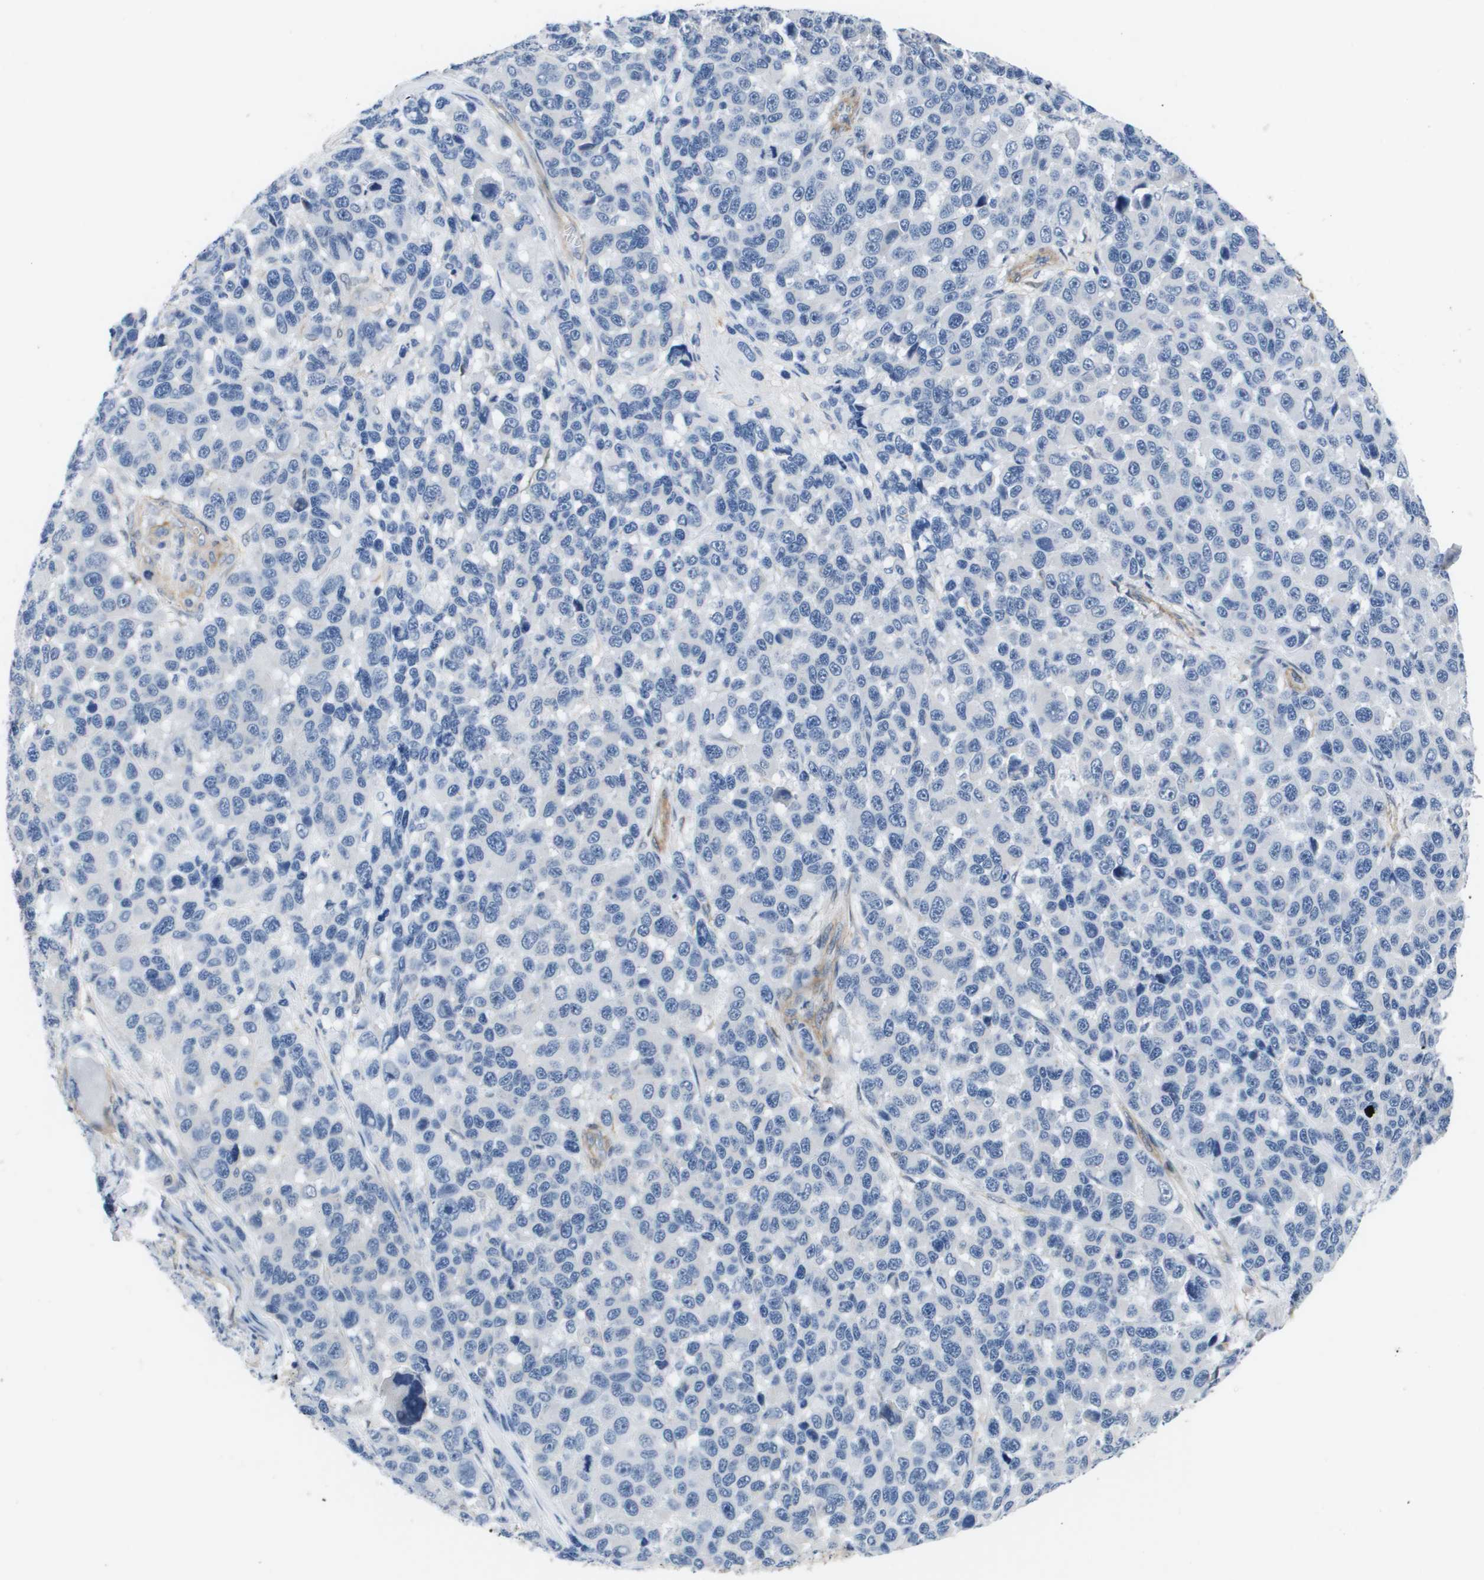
{"staining": {"intensity": "negative", "quantity": "none", "location": "none"}, "tissue": "melanoma", "cell_type": "Tumor cells", "image_type": "cancer", "snomed": [{"axis": "morphology", "description": "Malignant melanoma, NOS"}, {"axis": "topography", "description": "Skin"}], "caption": "A photomicrograph of human melanoma is negative for staining in tumor cells.", "gene": "LPP", "patient": {"sex": "male", "age": 53}}